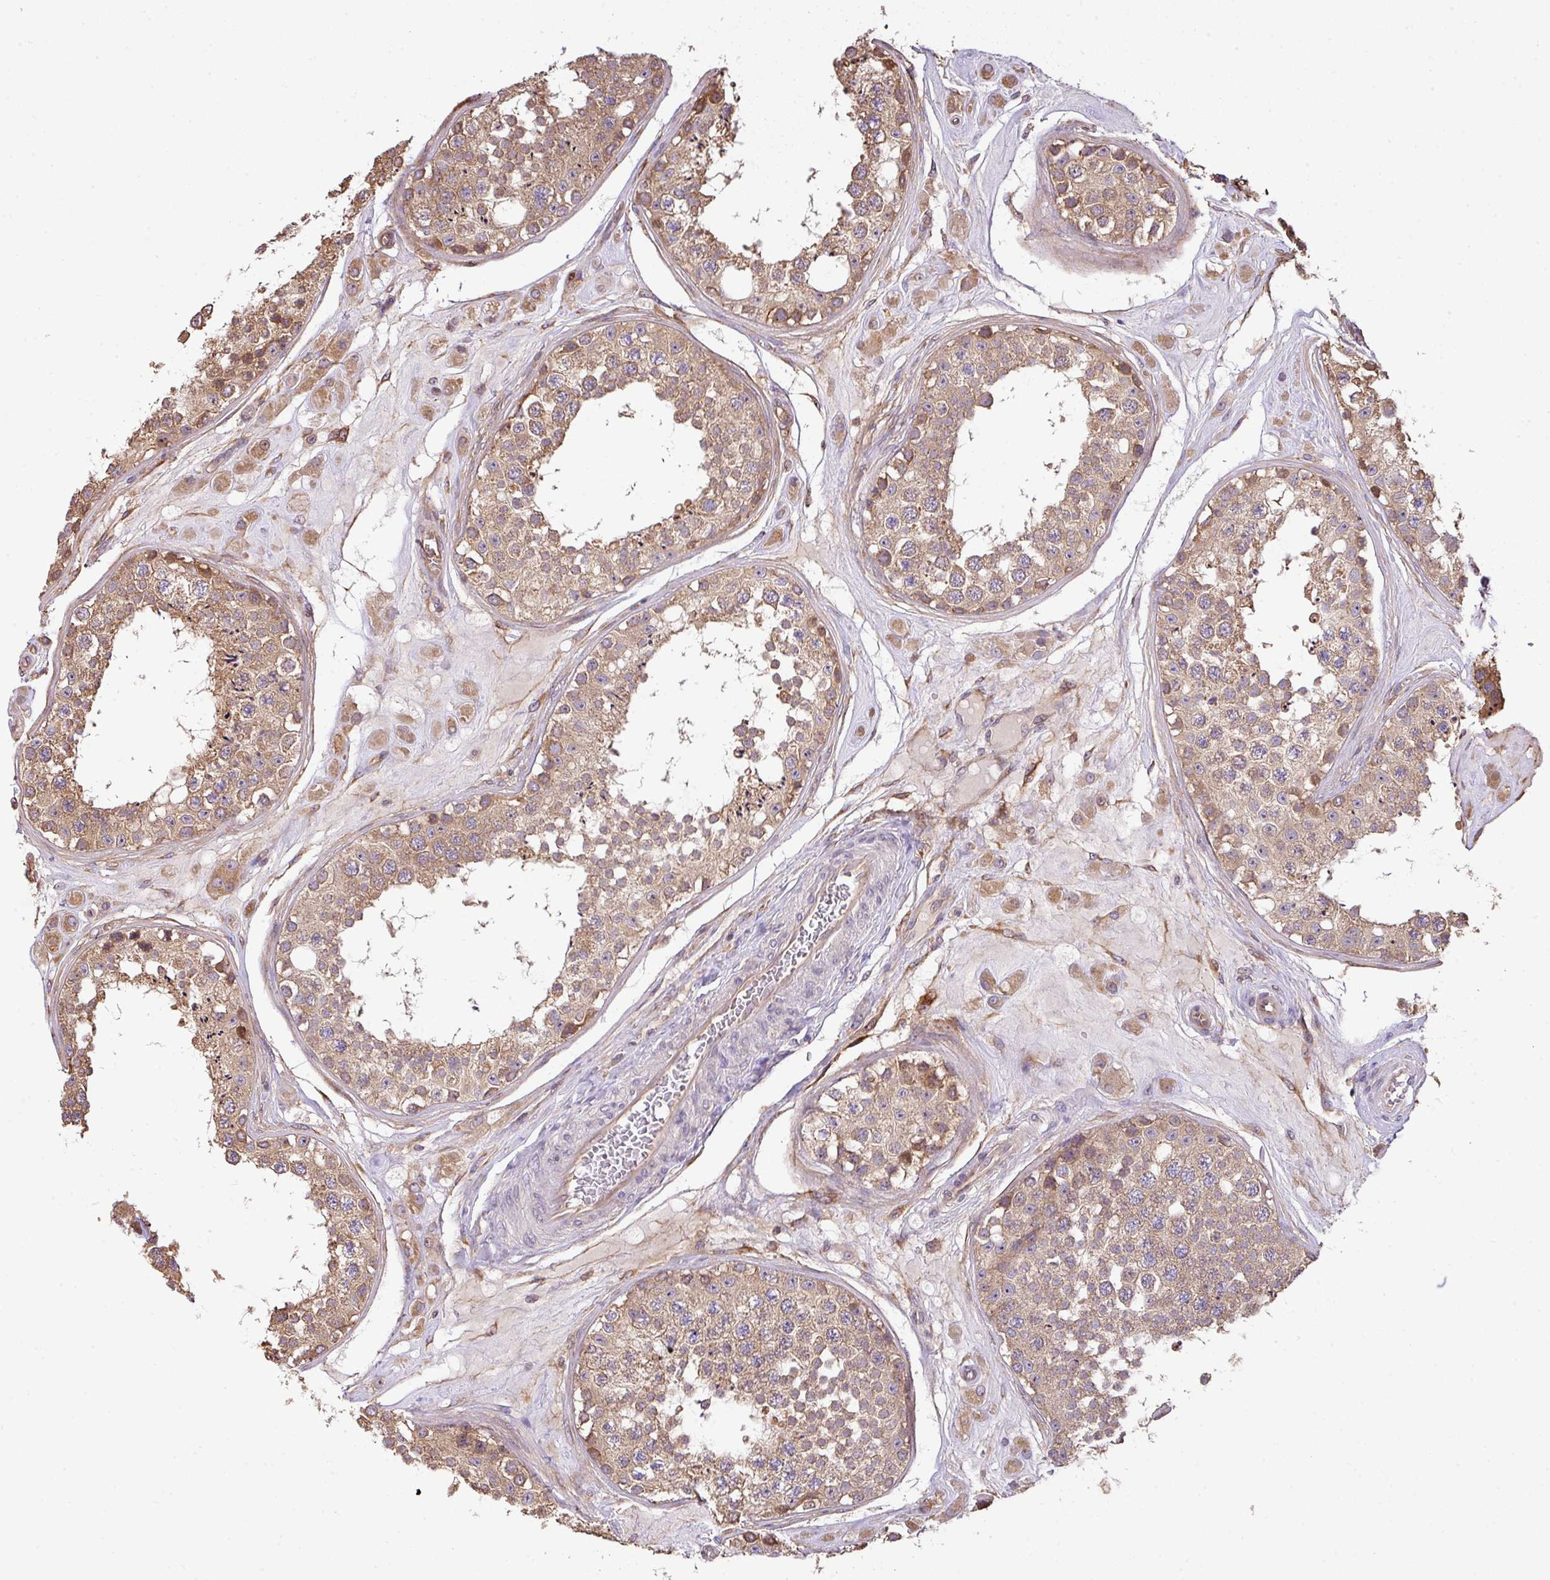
{"staining": {"intensity": "moderate", "quantity": ">75%", "location": "cytoplasmic/membranous"}, "tissue": "testis", "cell_type": "Cells in seminiferous ducts", "image_type": "normal", "snomed": [{"axis": "morphology", "description": "Normal tissue, NOS"}, {"axis": "topography", "description": "Testis"}], "caption": "Benign testis reveals moderate cytoplasmic/membranous staining in approximately >75% of cells in seminiferous ducts, visualized by immunohistochemistry.", "gene": "VENTX", "patient": {"sex": "male", "age": 25}}